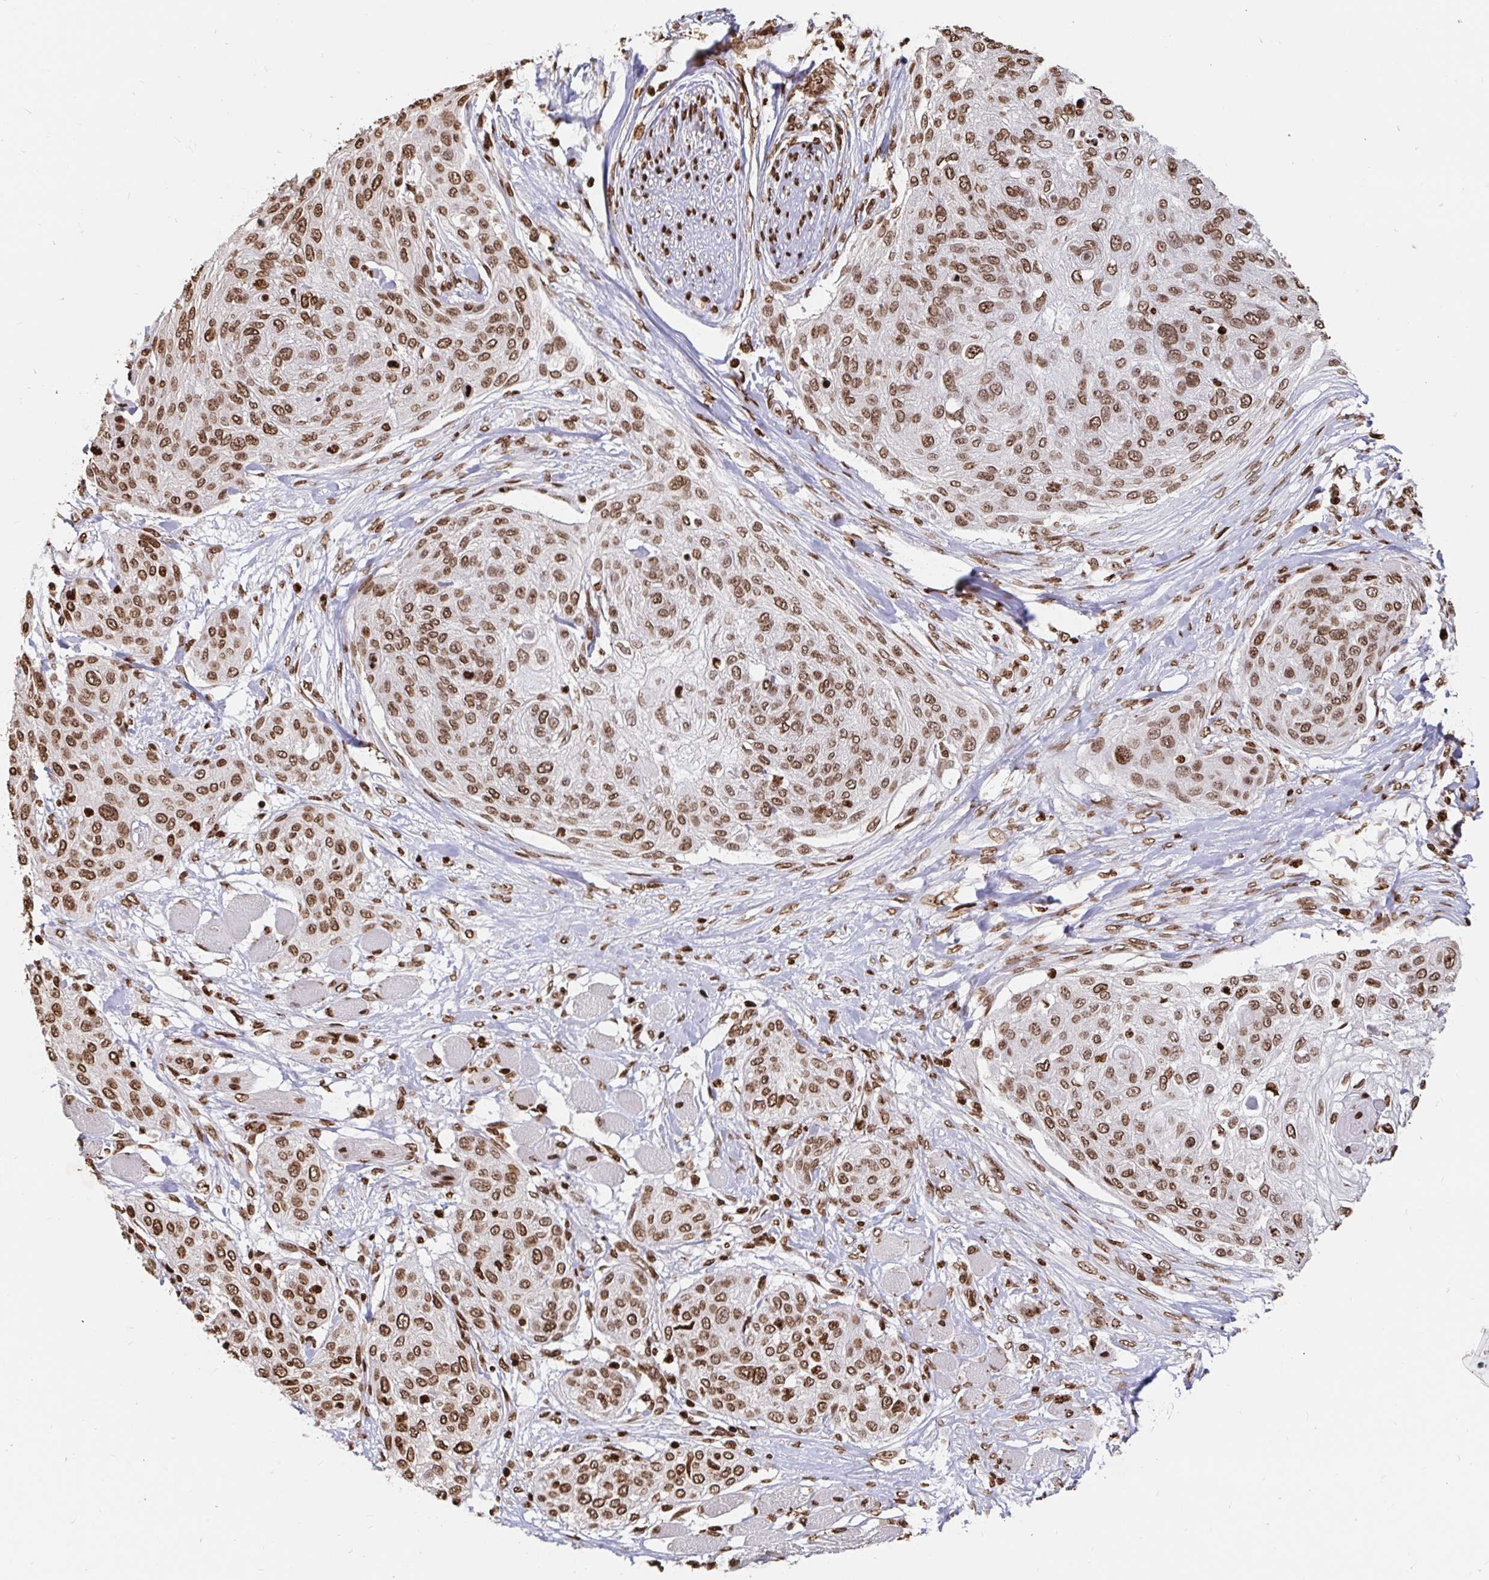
{"staining": {"intensity": "moderate", "quantity": ">75%", "location": "nuclear"}, "tissue": "skin cancer", "cell_type": "Tumor cells", "image_type": "cancer", "snomed": [{"axis": "morphology", "description": "Squamous cell carcinoma, NOS"}, {"axis": "topography", "description": "Skin"}], "caption": "Human skin cancer stained with a brown dye displays moderate nuclear positive positivity in approximately >75% of tumor cells.", "gene": "H2BC5", "patient": {"sex": "female", "age": 87}}